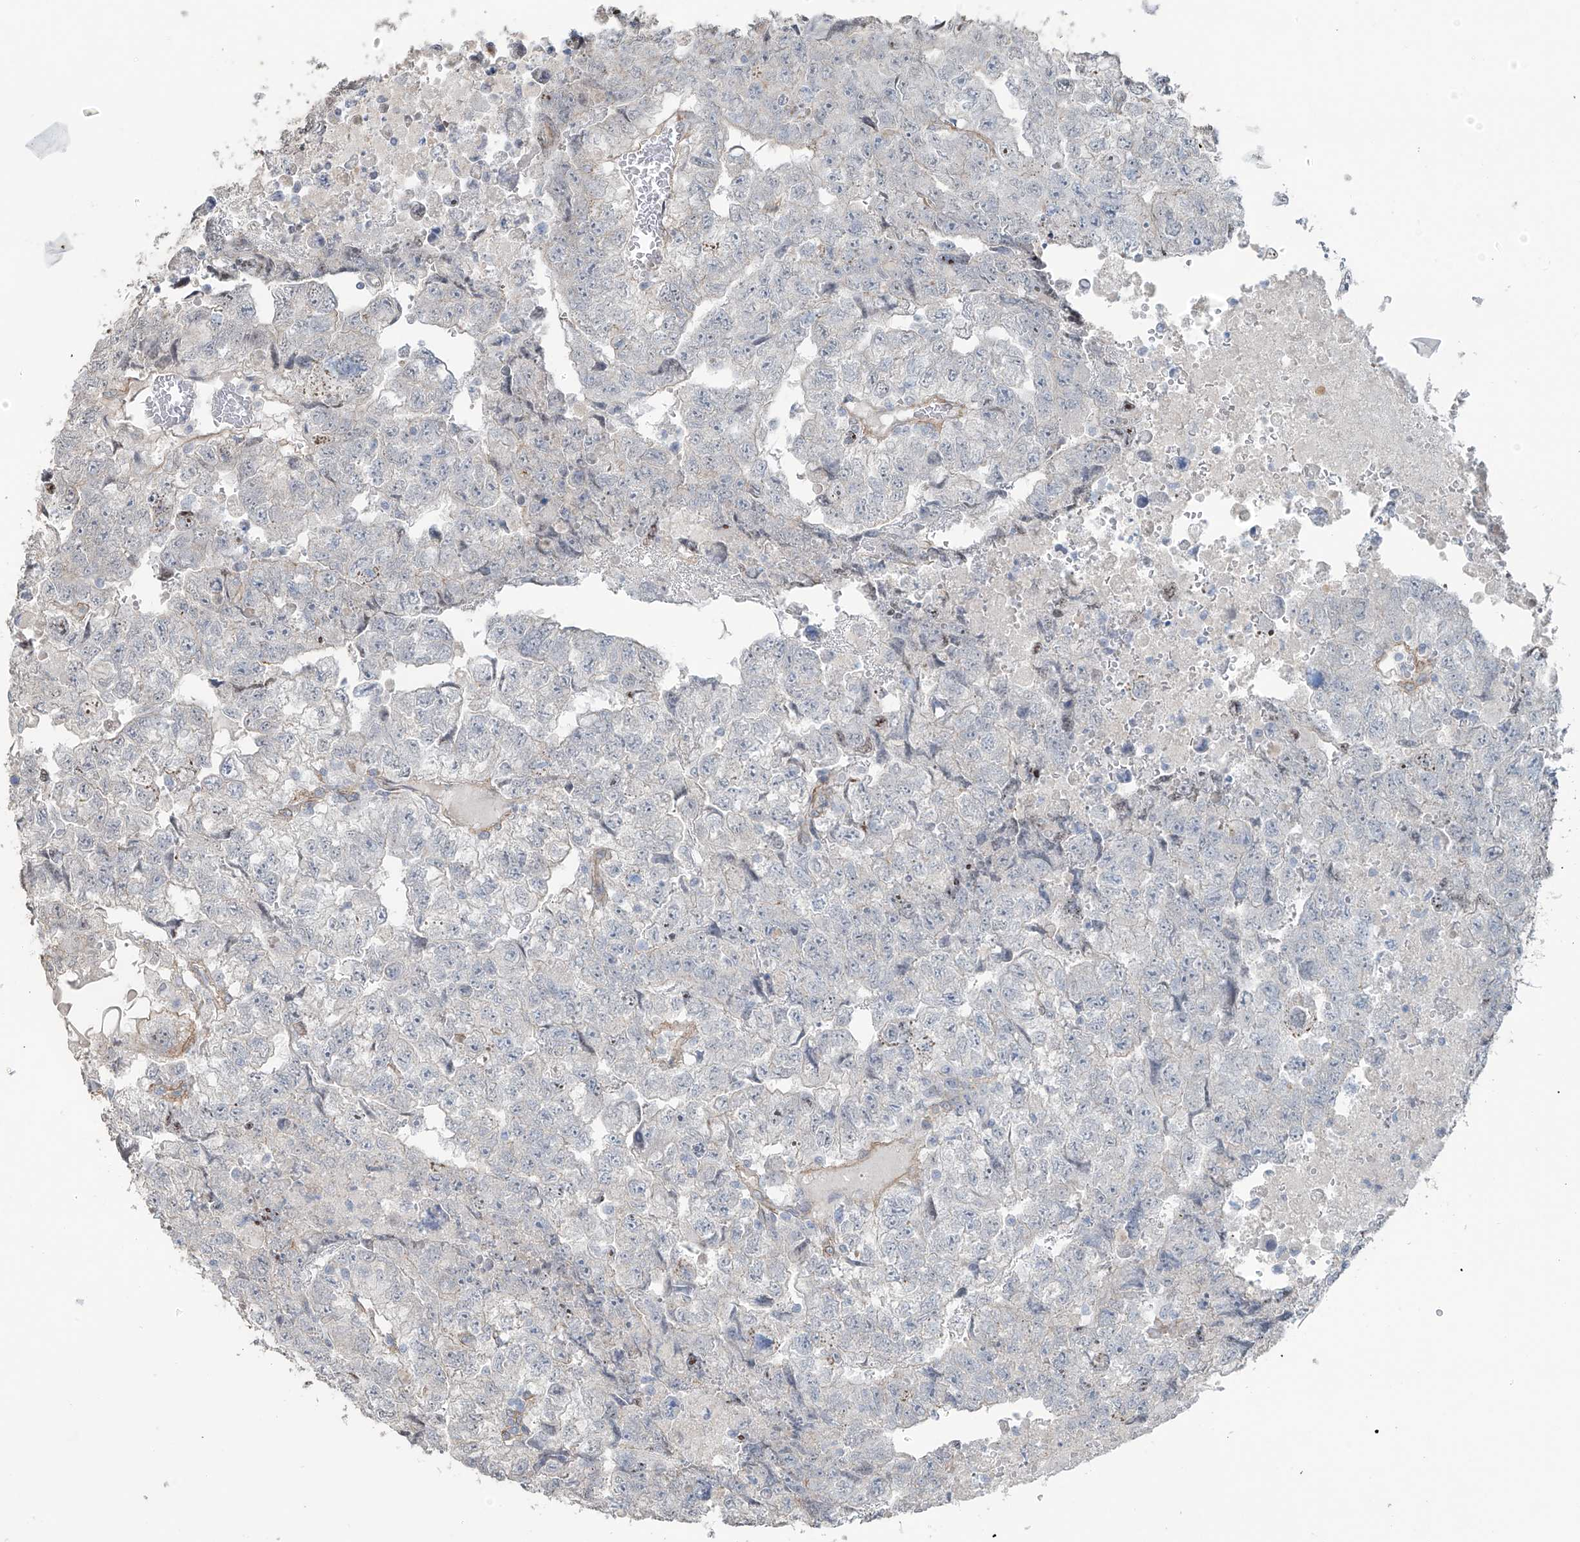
{"staining": {"intensity": "negative", "quantity": "none", "location": "none"}, "tissue": "testis cancer", "cell_type": "Tumor cells", "image_type": "cancer", "snomed": [{"axis": "morphology", "description": "Carcinoma, Embryonal, NOS"}, {"axis": "topography", "description": "Testis"}], "caption": "This image is of testis embryonal carcinoma stained with immunohistochemistry to label a protein in brown with the nuclei are counter-stained blue. There is no staining in tumor cells.", "gene": "TUBE1", "patient": {"sex": "male", "age": 36}}